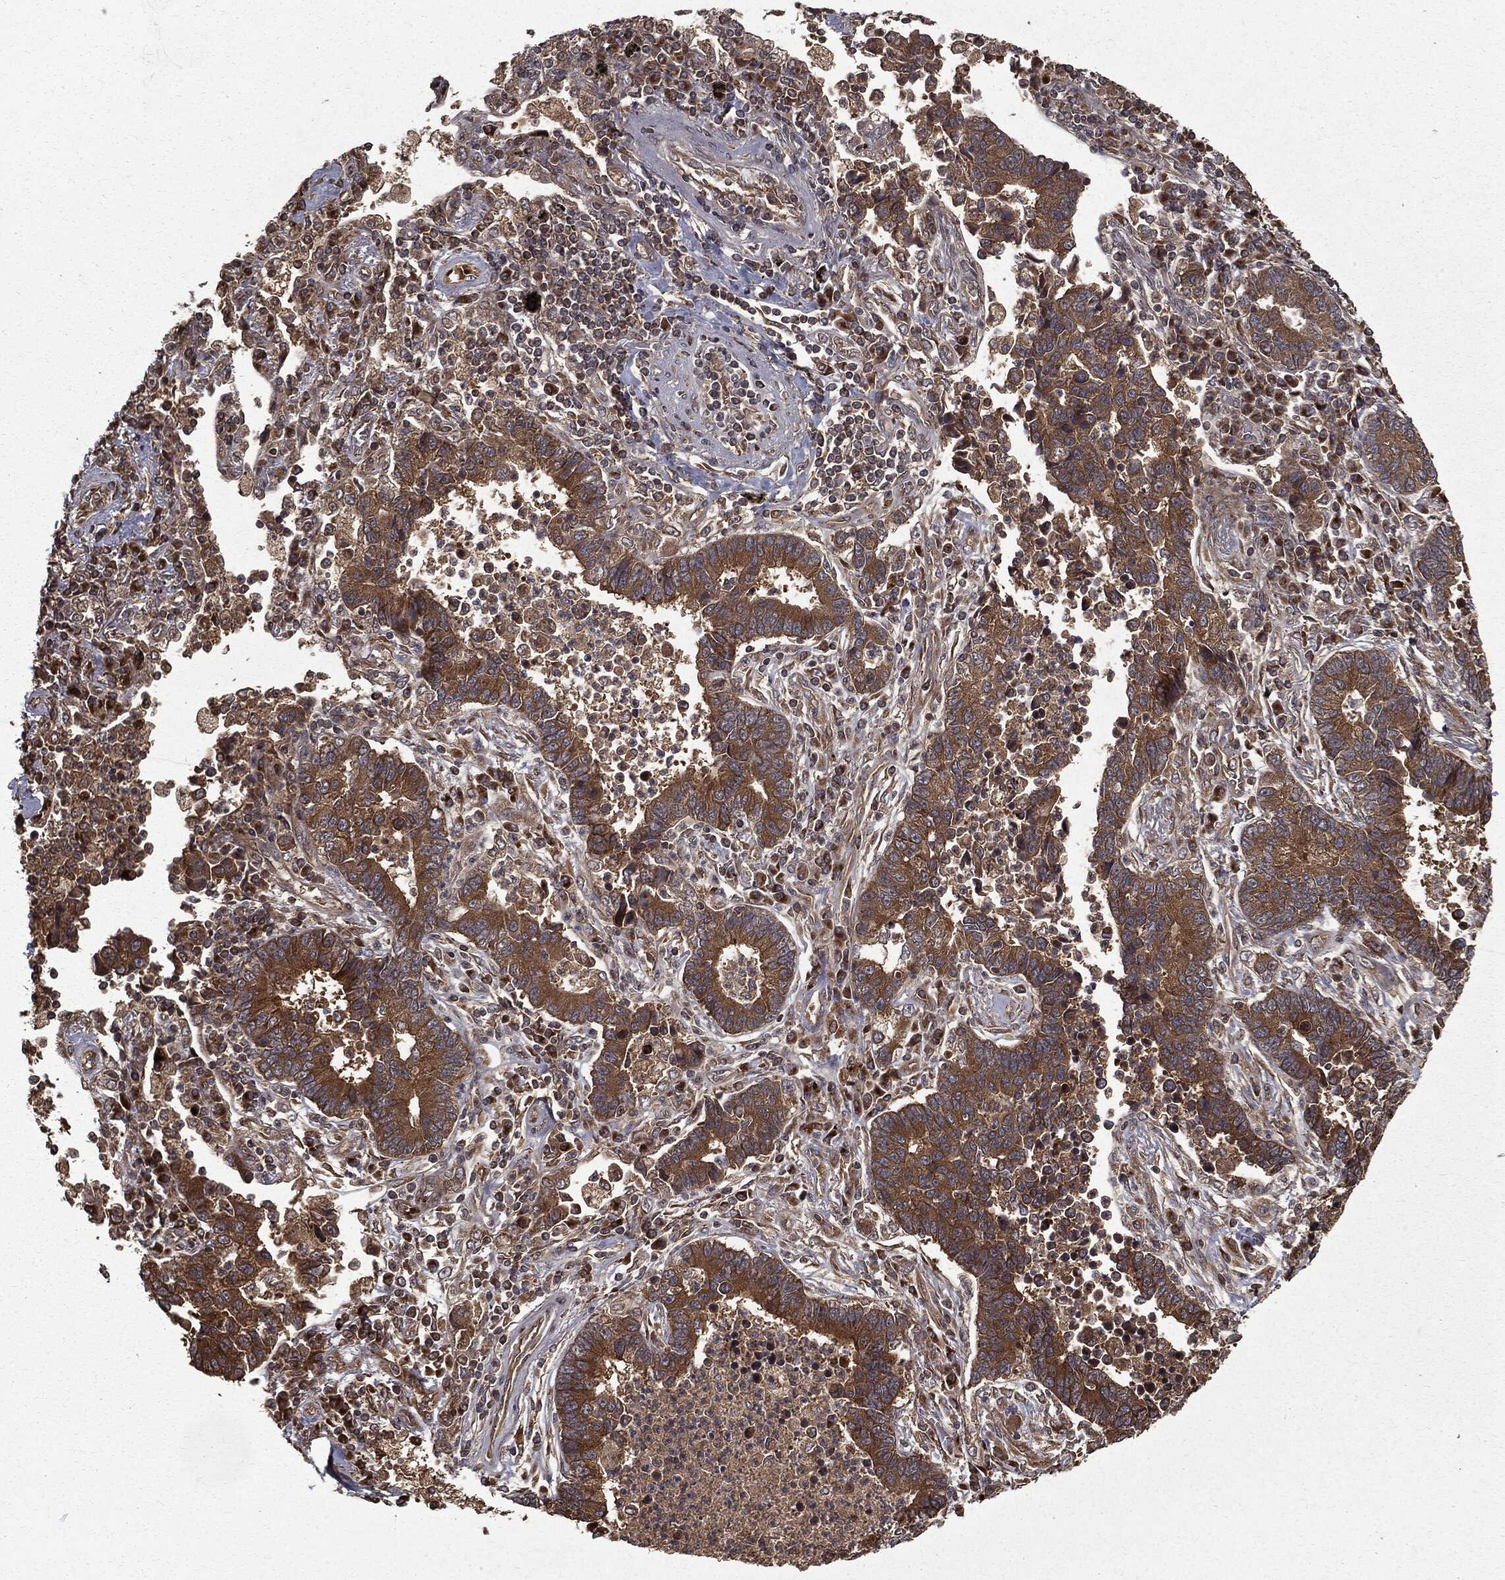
{"staining": {"intensity": "moderate", "quantity": ">75%", "location": "cytoplasmic/membranous"}, "tissue": "lung cancer", "cell_type": "Tumor cells", "image_type": "cancer", "snomed": [{"axis": "morphology", "description": "Adenocarcinoma, NOS"}, {"axis": "topography", "description": "Lung"}], "caption": "The photomicrograph reveals immunohistochemical staining of lung adenocarcinoma. There is moderate cytoplasmic/membranous positivity is seen in approximately >75% of tumor cells.", "gene": "HTT", "patient": {"sex": "female", "age": 57}}